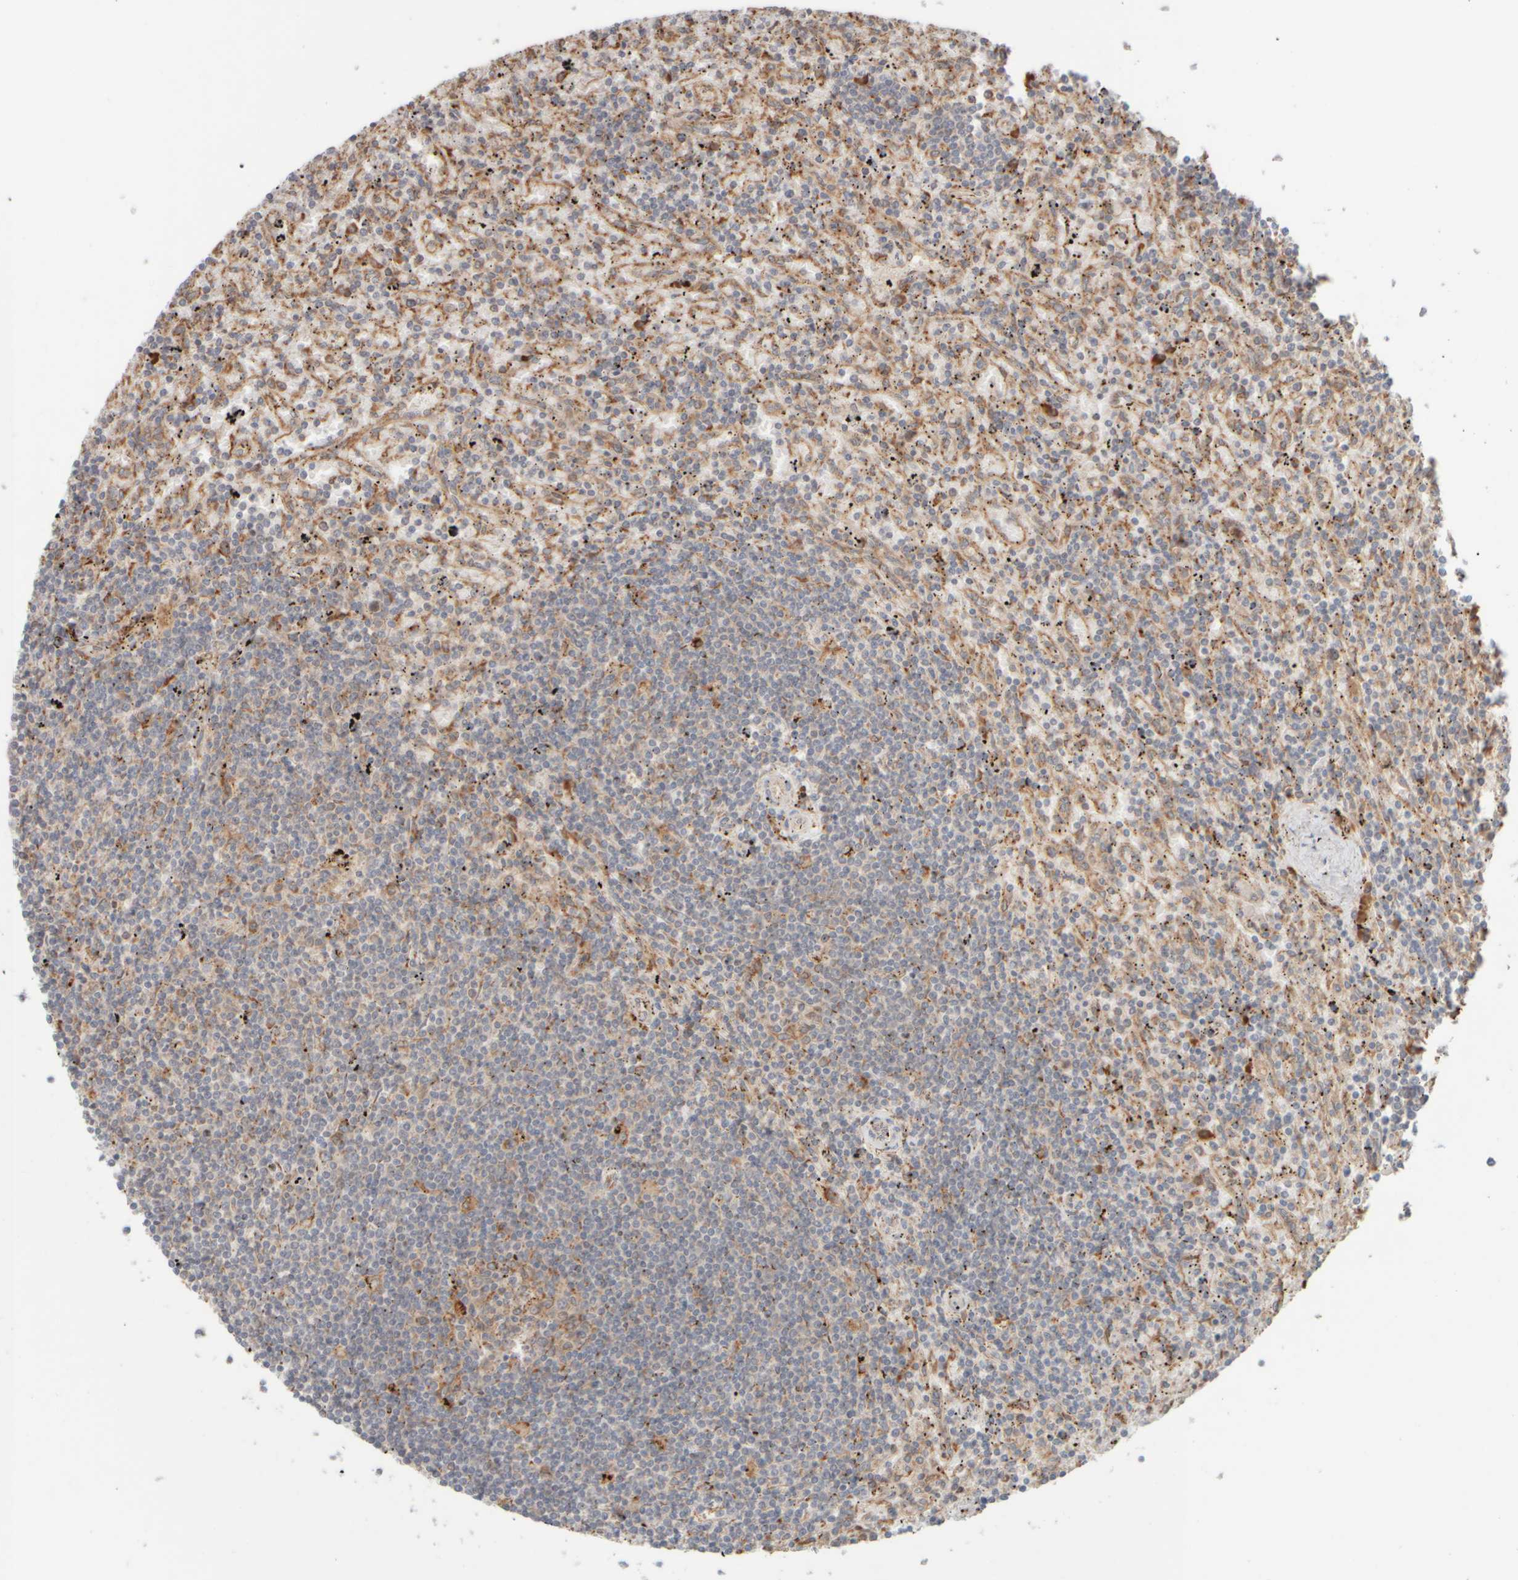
{"staining": {"intensity": "weak", "quantity": "<25%", "location": "cytoplasmic/membranous"}, "tissue": "lymphoma", "cell_type": "Tumor cells", "image_type": "cancer", "snomed": [{"axis": "morphology", "description": "Malignant lymphoma, non-Hodgkin's type, Low grade"}, {"axis": "topography", "description": "Spleen"}], "caption": "The photomicrograph shows no staining of tumor cells in lymphoma.", "gene": "EIF2B3", "patient": {"sex": "male", "age": 76}}